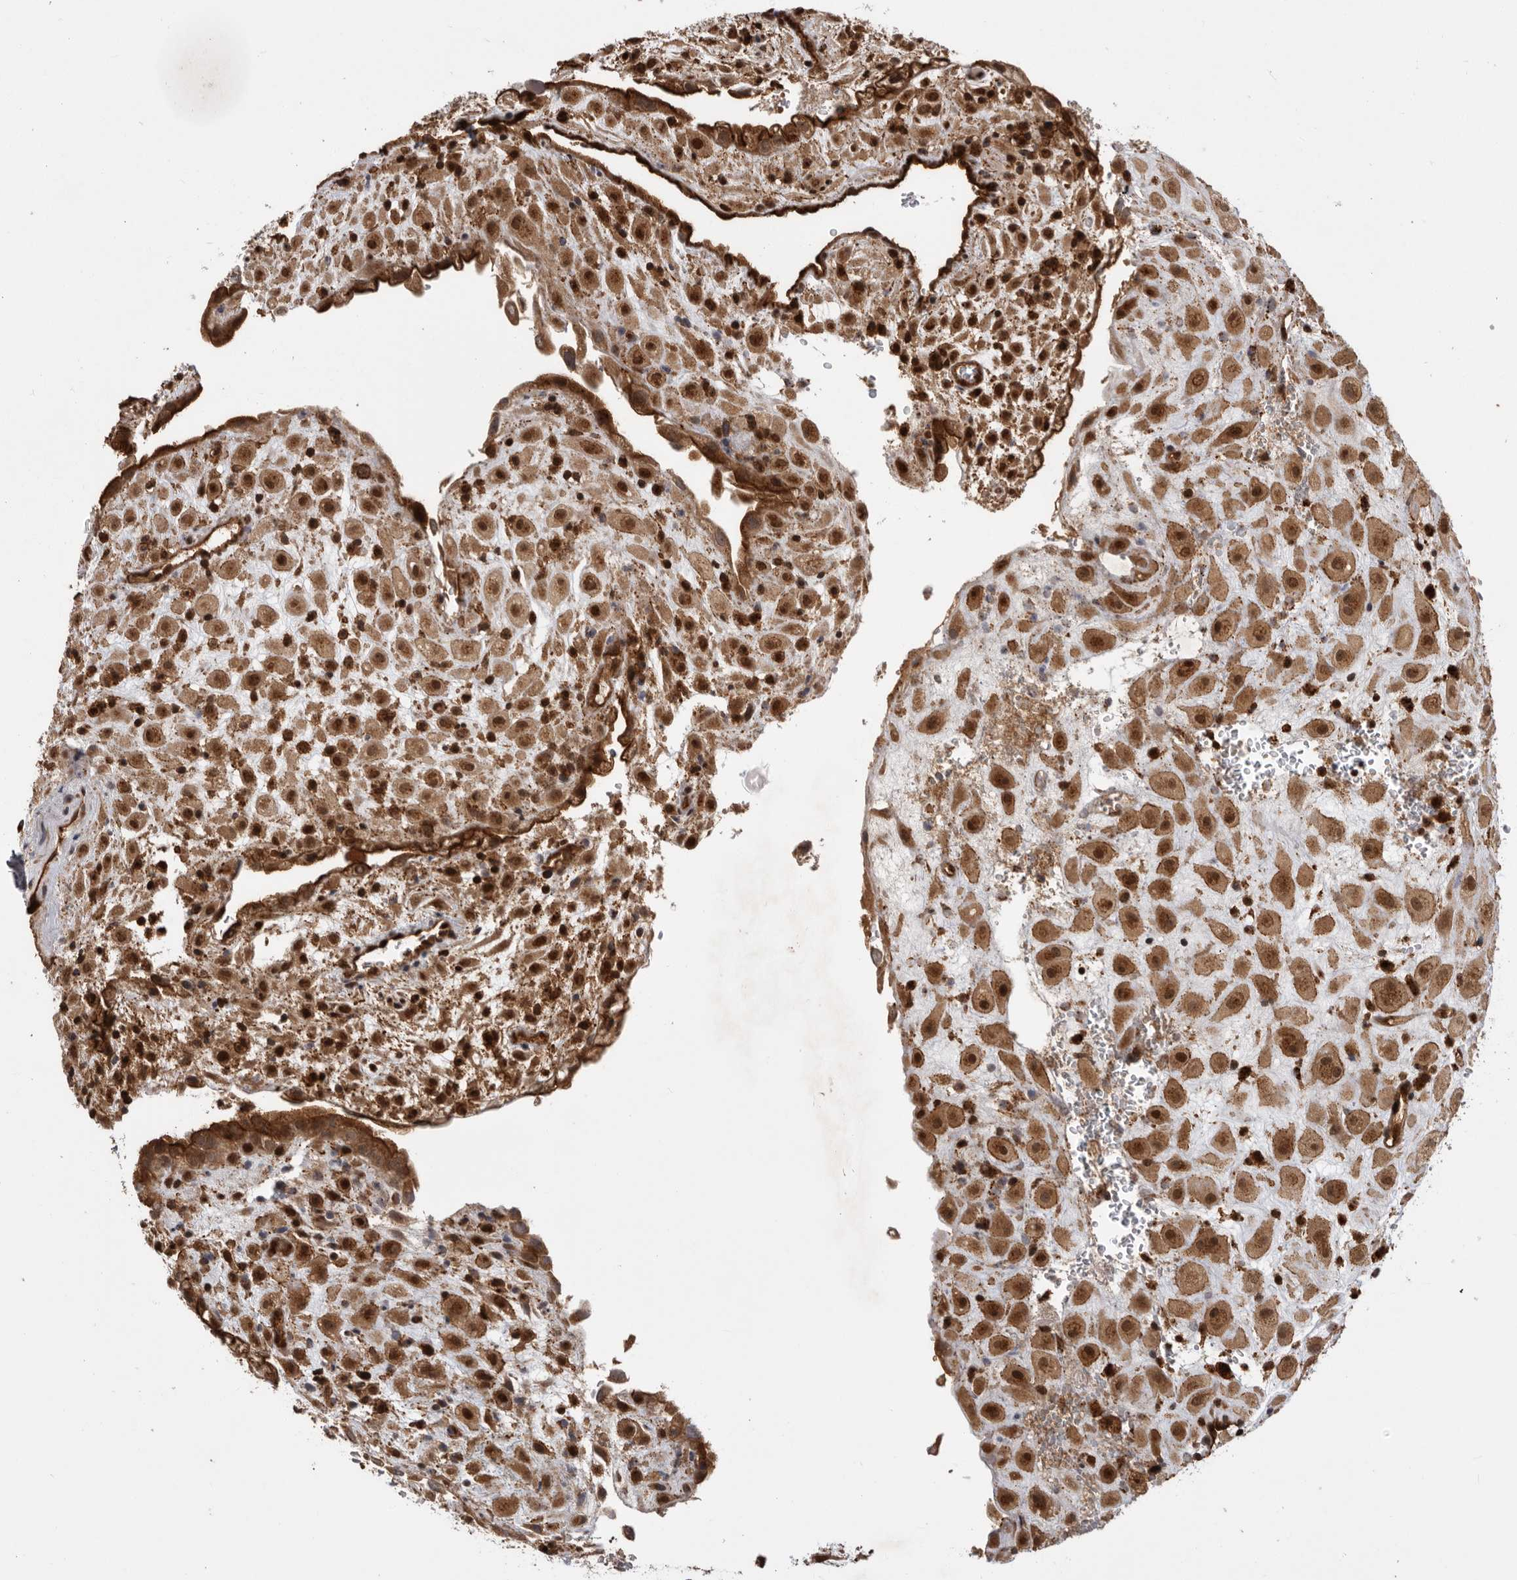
{"staining": {"intensity": "strong", "quantity": "25%-75%", "location": "cytoplasmic/membranous,nuclear"}, "tissue": "placenta", "cell_type": "Decidual cells", "image_type": "normal", "snomed": [{"axis": "morphology", "description": "Normal tissue, NOS"}, {"axis": "topography", "description": "Placenta"}], "caption": "Placenta stained for a protein displays strong cytoplasmic/membranous,nuclear positivity in decidual cells. The staining was performed using DAB (3,3'-diaminobenzidine), with brown indicating positive protein expression. Nuclei are stained blue with hematoxylin.", "gene": "DHDDS", "patient": {"sex": "female", "age": 35}}